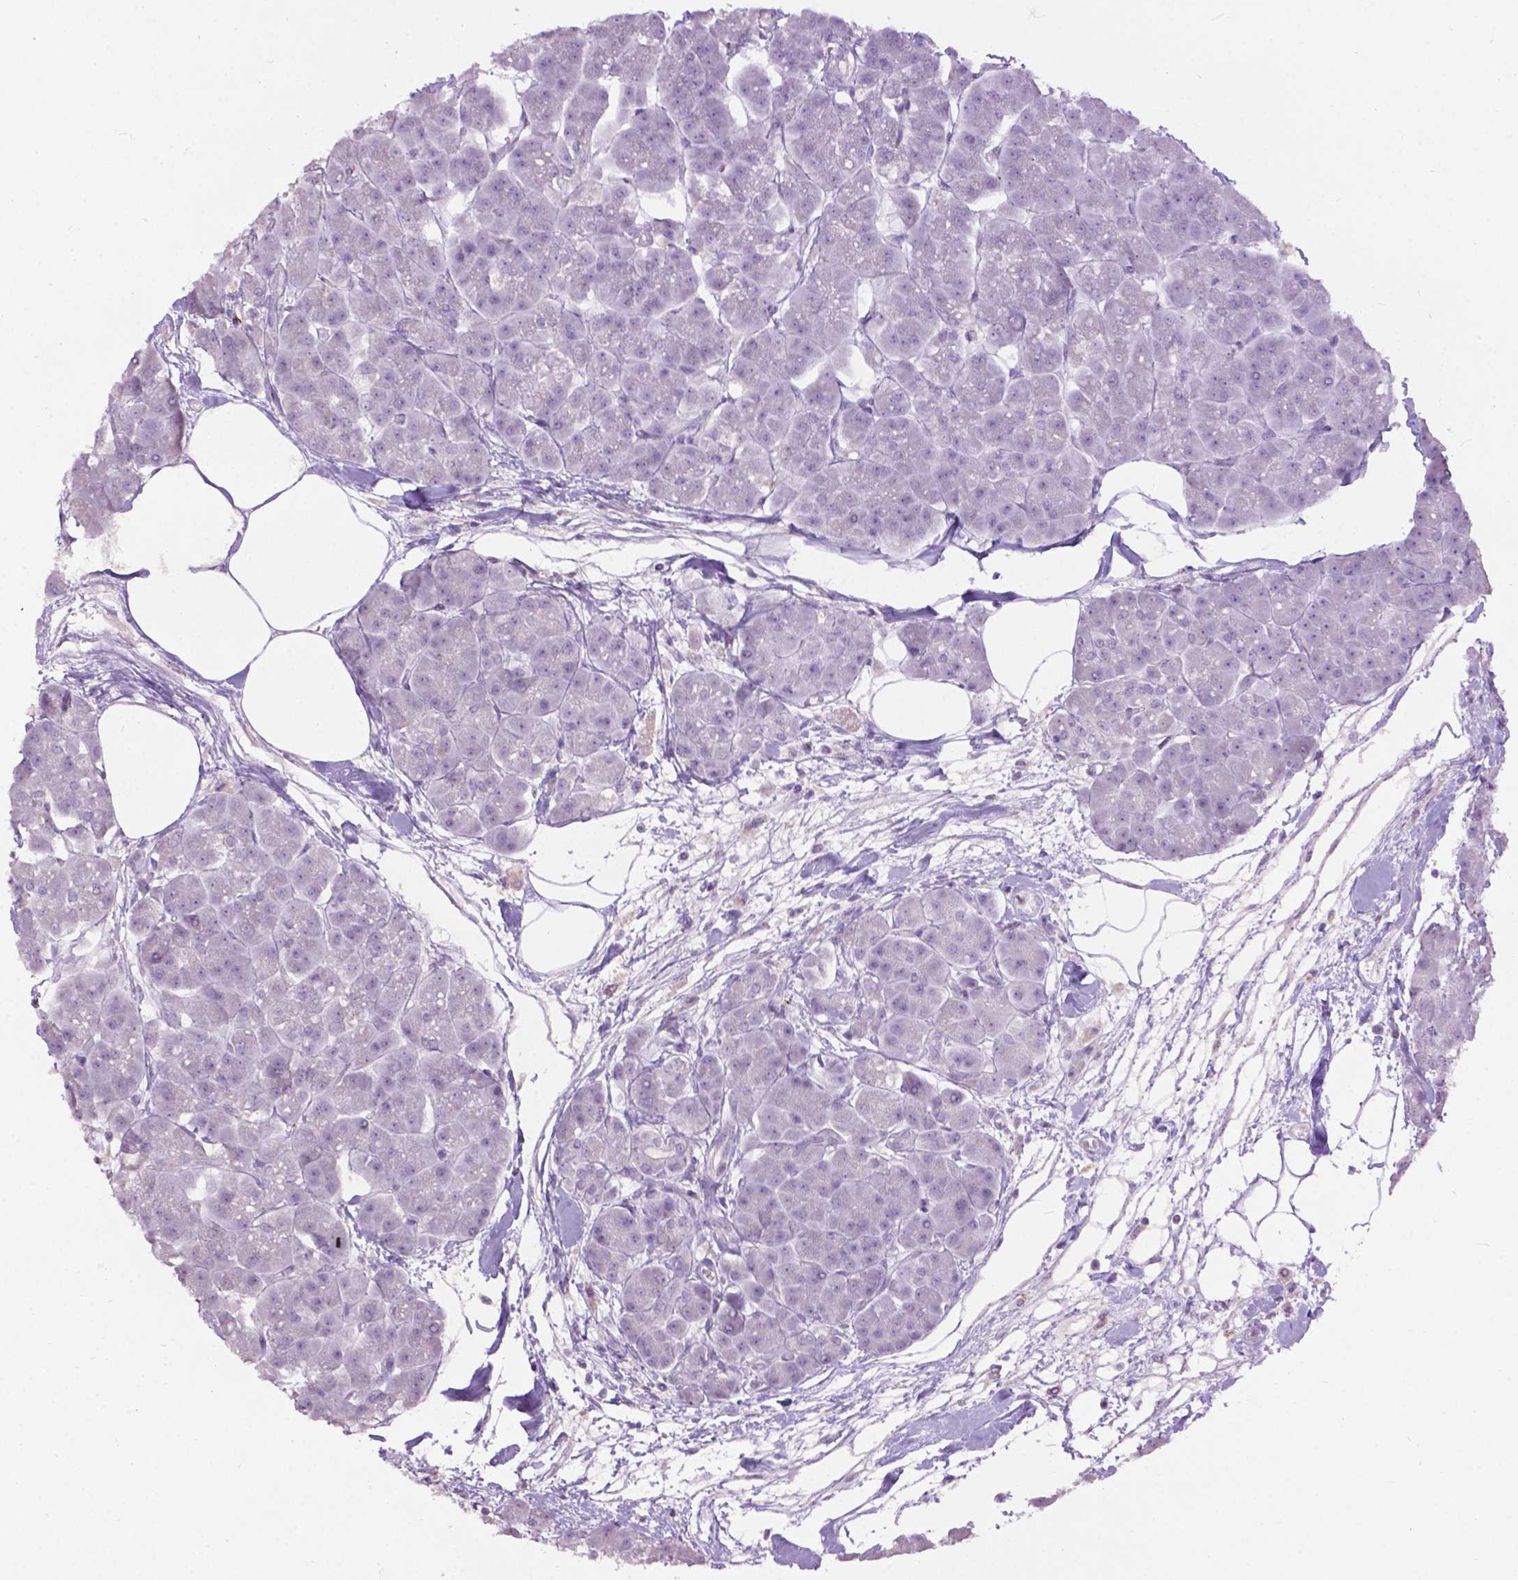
{"staining": {"intensity": "negative", "quantity": "none", "location": "none"}, "tissue": "pancreas", "cell_type": "Exocrine glandular cells", "image_type": "normal", "snomed": [{"axis": "morphology", "description": "Normal tissue, NOS"}, {"axis": "topography", "description": "Adipose tissue"}, {"axis": "topography", "description": "Pancreas"}, {"axis": "topography", "description": "Peripheral nerve tissue"}], "caption": "Exocrine glandular cells are negative for protein expression in unremarkable human pancreas. (DAB (3,3'-diaminobenzidine) immunohistochemistry (IHC), high magnification).", "gene": "TH", "patient": {"sex": "female", "age": 58}}